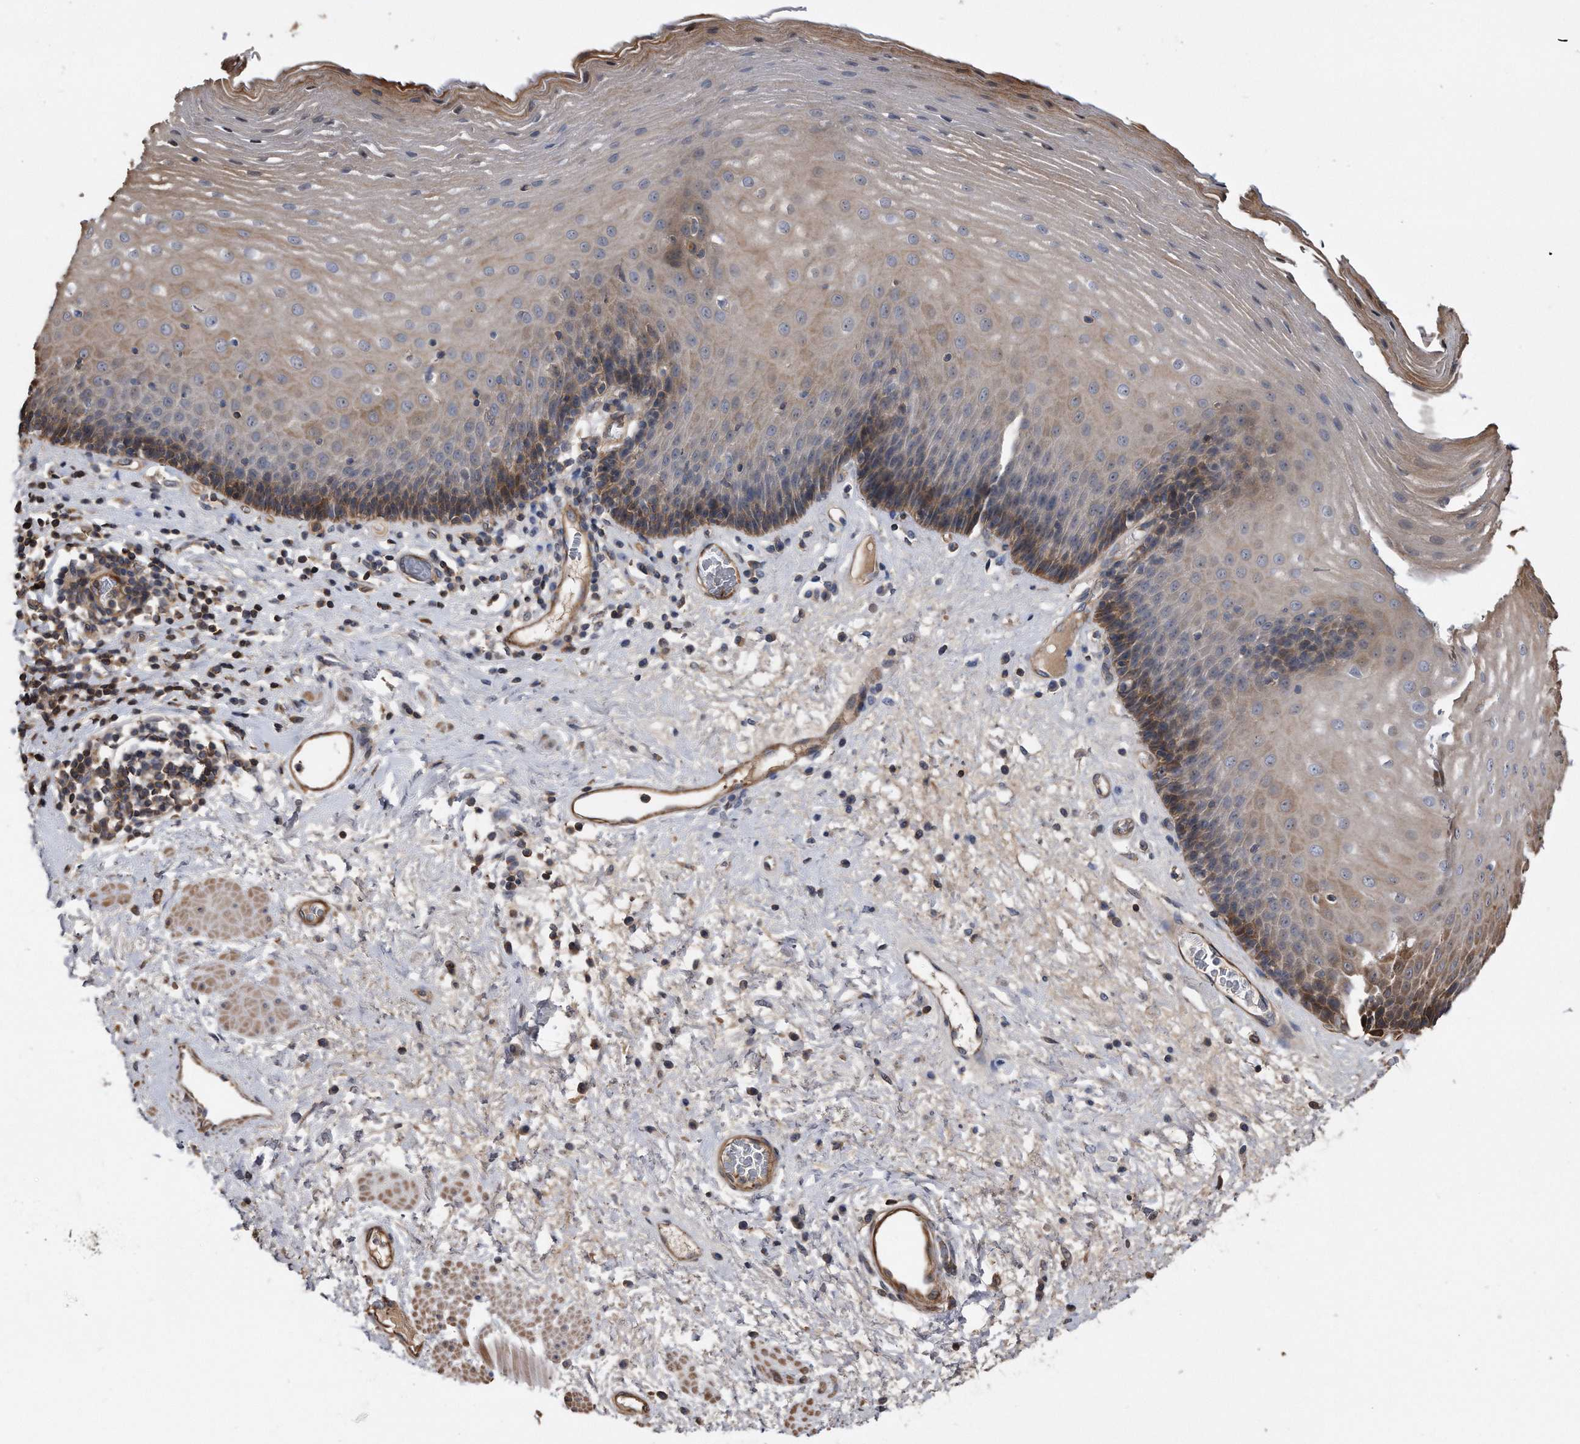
{"staining": {"intensity": "moderate", "quantity": ">75%", "location": "cytoplasmic/membranous,nuclear"}, "tissue": "esophagus", "cell_type": "Squamous epithelial cells", "image_type": "normal", "snomed": [{"axis": "morphology", "description": "Normal tissue, NOS"}, {"axis": "morphology", "description": "Adenocarcinoma, NOS"}, {"axis": "topography", "description": "Esophagus"}], "caption": "An immunohistochemistry (IHC) image of normal tissue is shown. Protein staining in brown highlights moderate cytoplasmic/membranous,nuclear positivity in esophagus within squamous epithelial cells. The staining was performed using DAB (3,3'-diaminobenzidine) to visualize the protein expression in brown, while the nuclei were stained in blue with hematoxylin (Magnification: 20x).", "gene": "KCND3", "patient": {"sex": "male", "age": 62}}